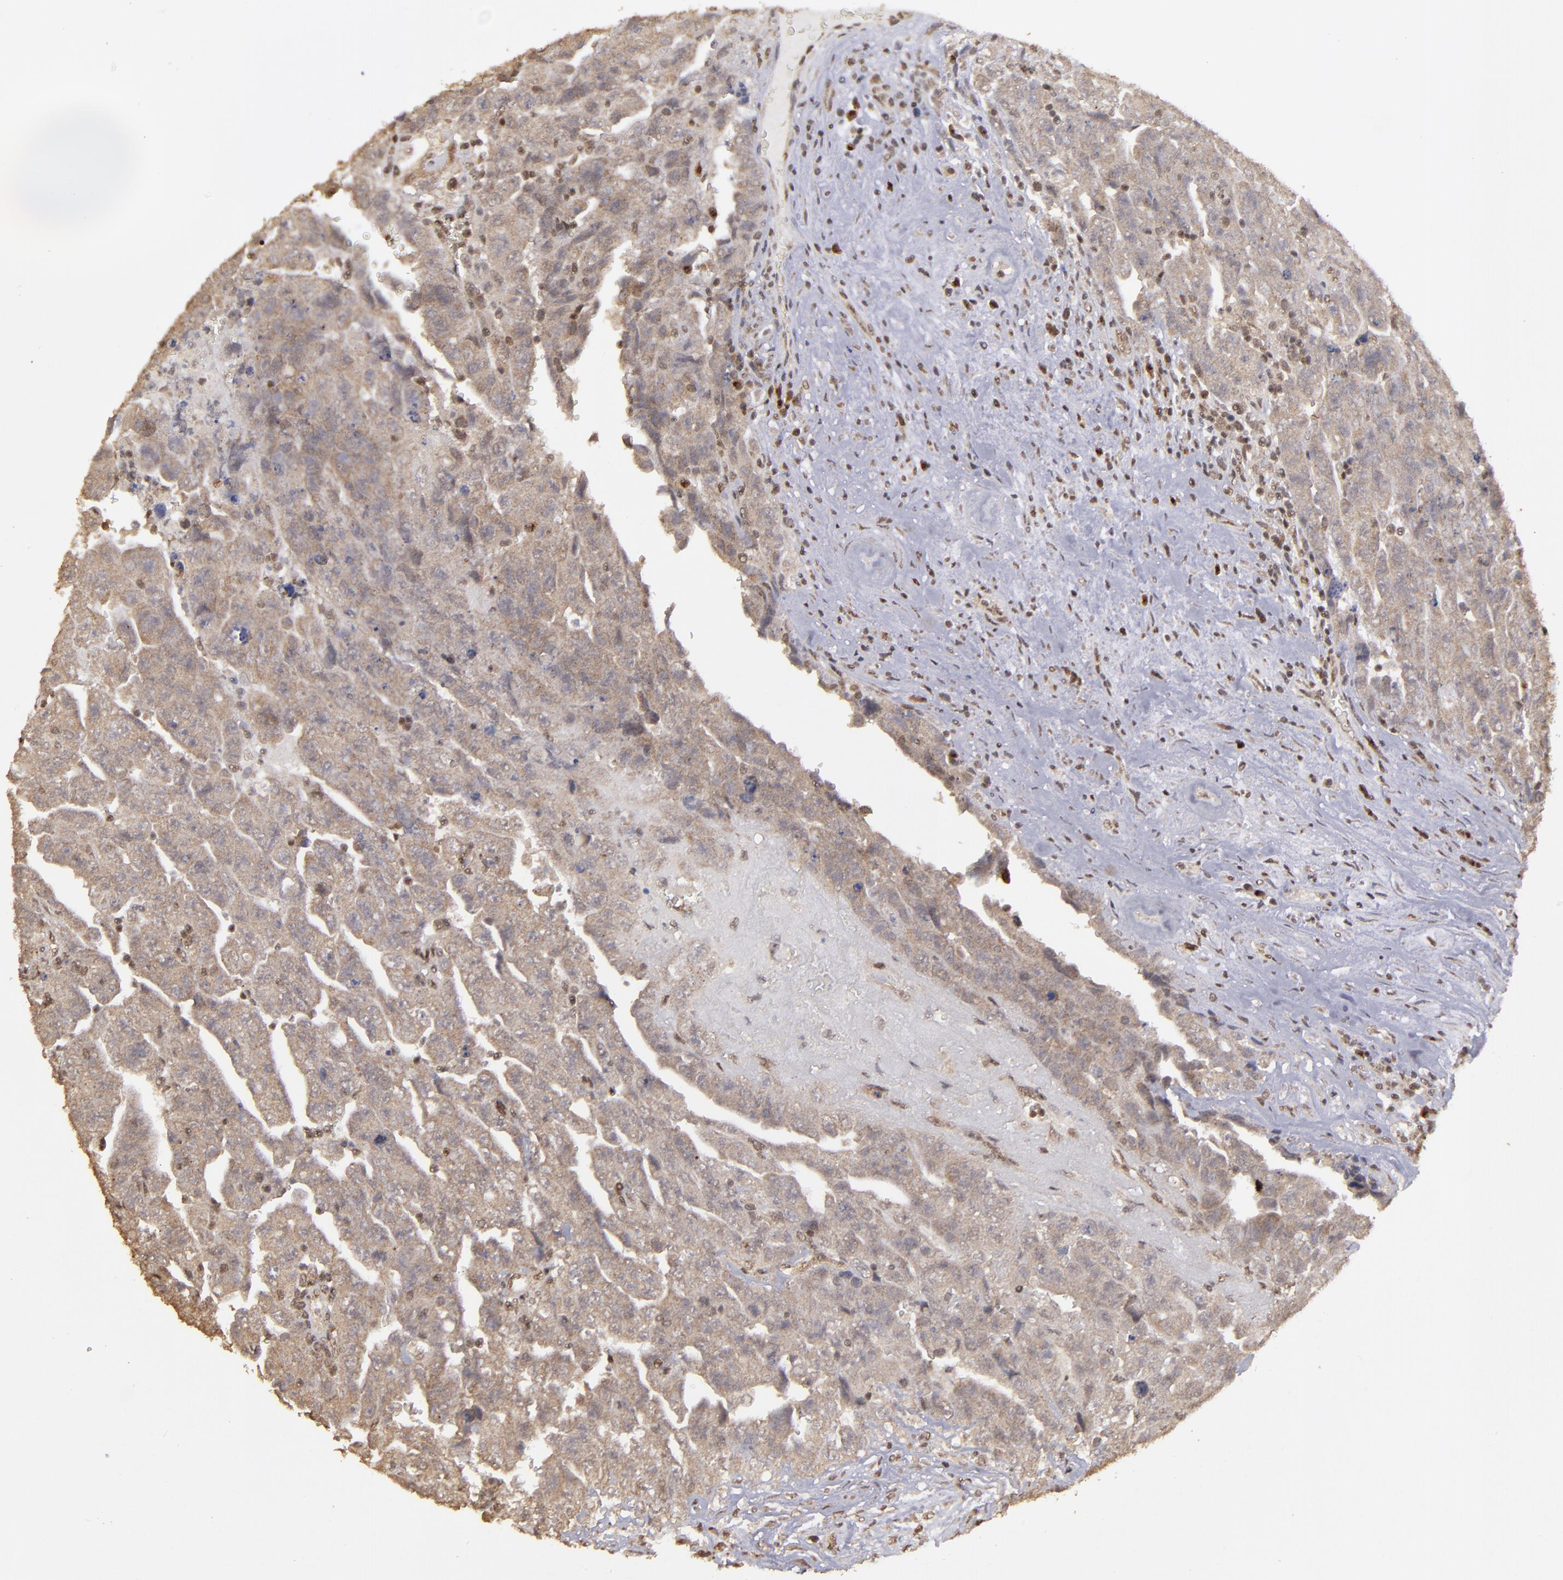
{"staining": {"intensity": "weak", "quantity": ">75%", "location": "cytoplasmic/membranous"}, "tissue": "testis cancer", "cell_type": "Tumor cells", "image_type": "cancer", "snomed": [{"axis": "morphology", "description": "Carcinoma, Embryonal, NOS"}, {"axis": "topography", "description": "Testis"}], "caption": "Immunohistochemical staining of testis cancer reveals low levels of weak cytoplasmic/membranous protein expression in about >75% of tumor cells.", "gene": "ARNT", "patient": {"sex": "male", "age": 28}}